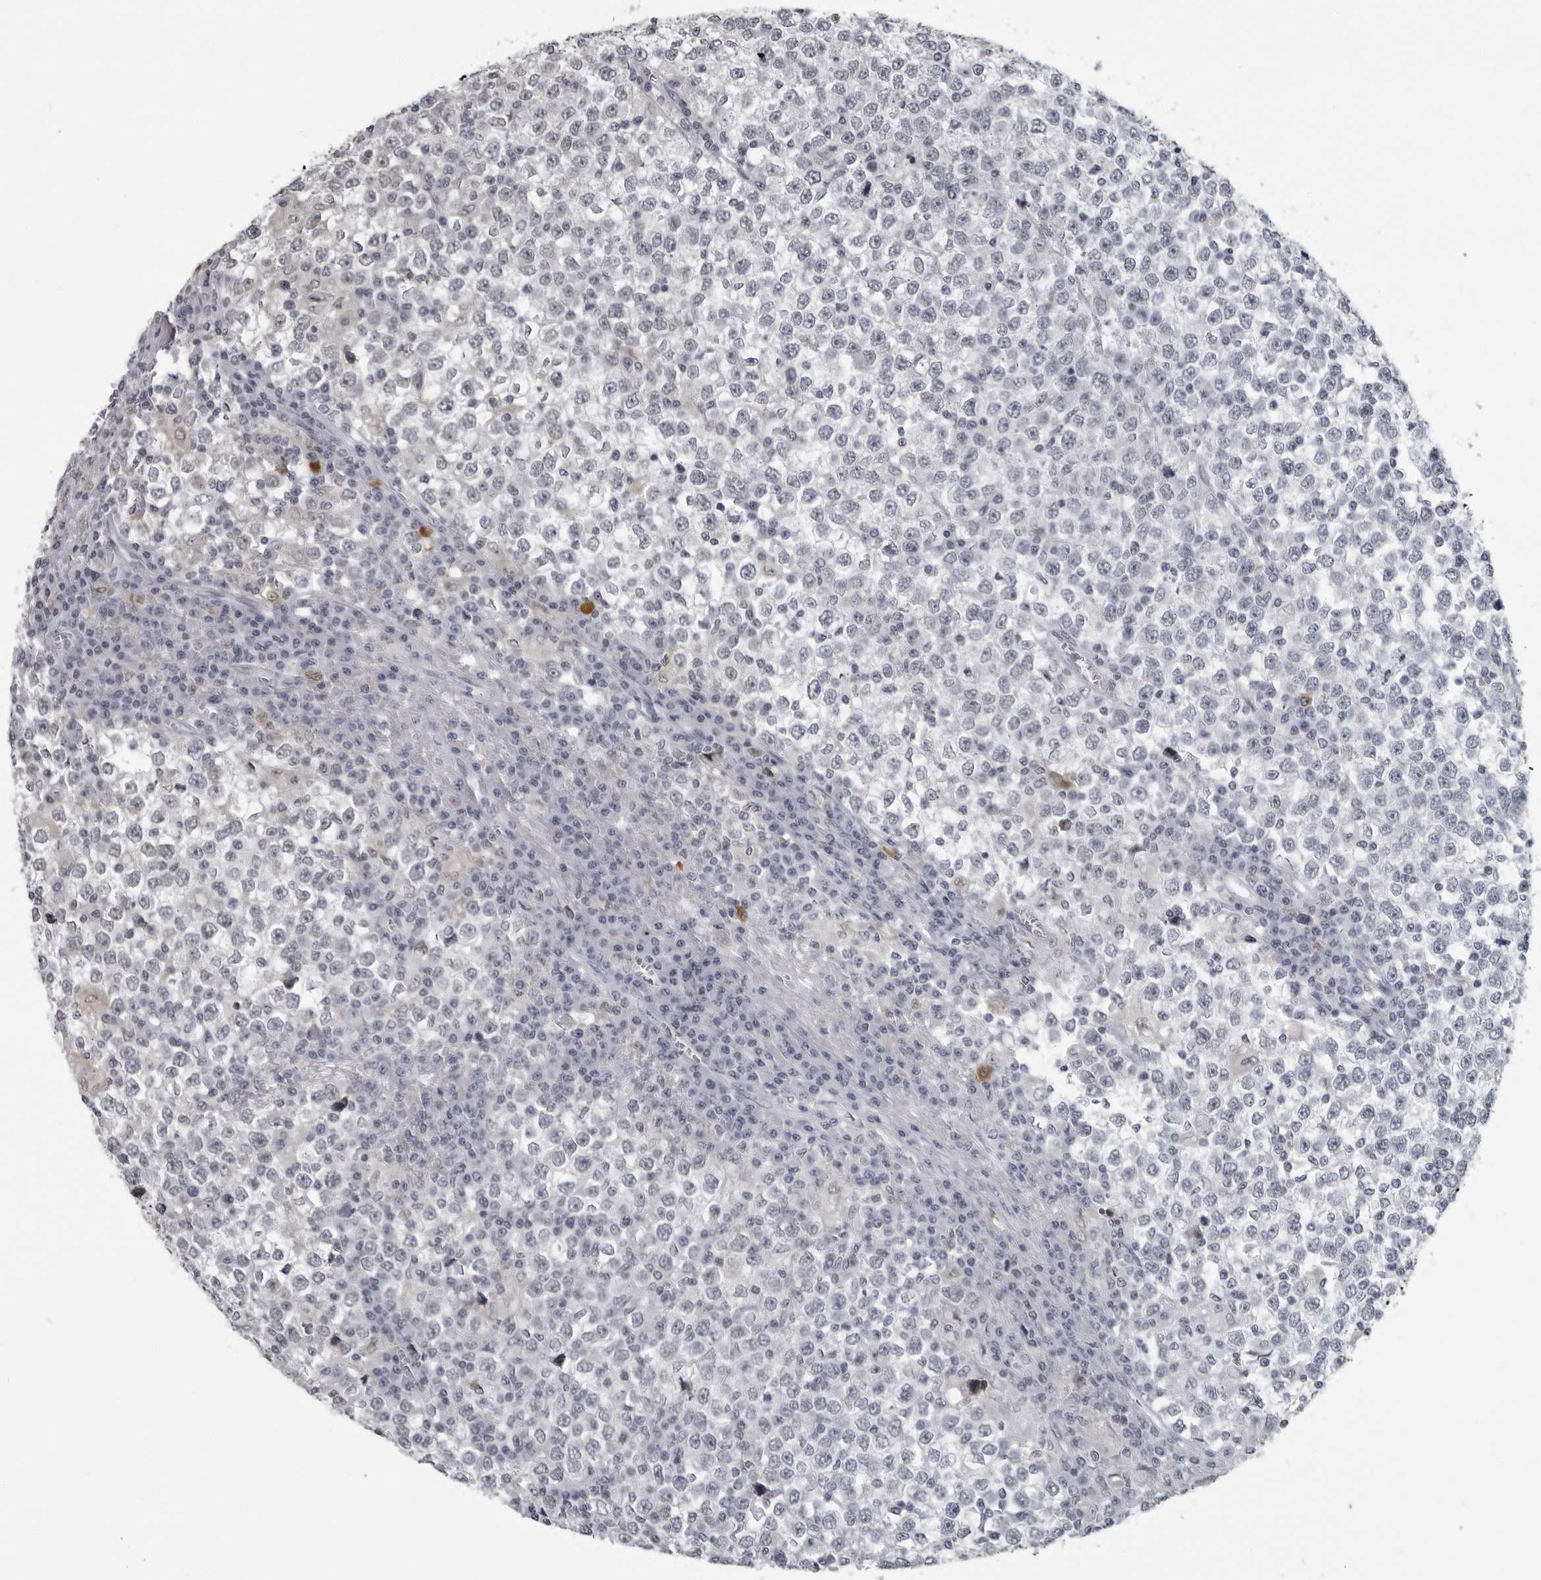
{"staining": {"intensity": "negative", "quantity": "none", "location": "none"}, "tissue": "testis cancer", "cell_type": "Tumor cells", "image_type": "cancer", "snomed": [{"axis": "morphology", "description": "Seminoma, NOS"}, {"axis": "topography", "description": "Testis"}], "caption": "Immunohistochemistry histopathology image of neoplastic tissue: human testis cancer (seminoma) stained with DAB (3,3'-diaminobenzidine) exhibits no significant protein expression in tumor cells.", "gene": "LZIC", "patient": {"sex": "male", "age": 65}}